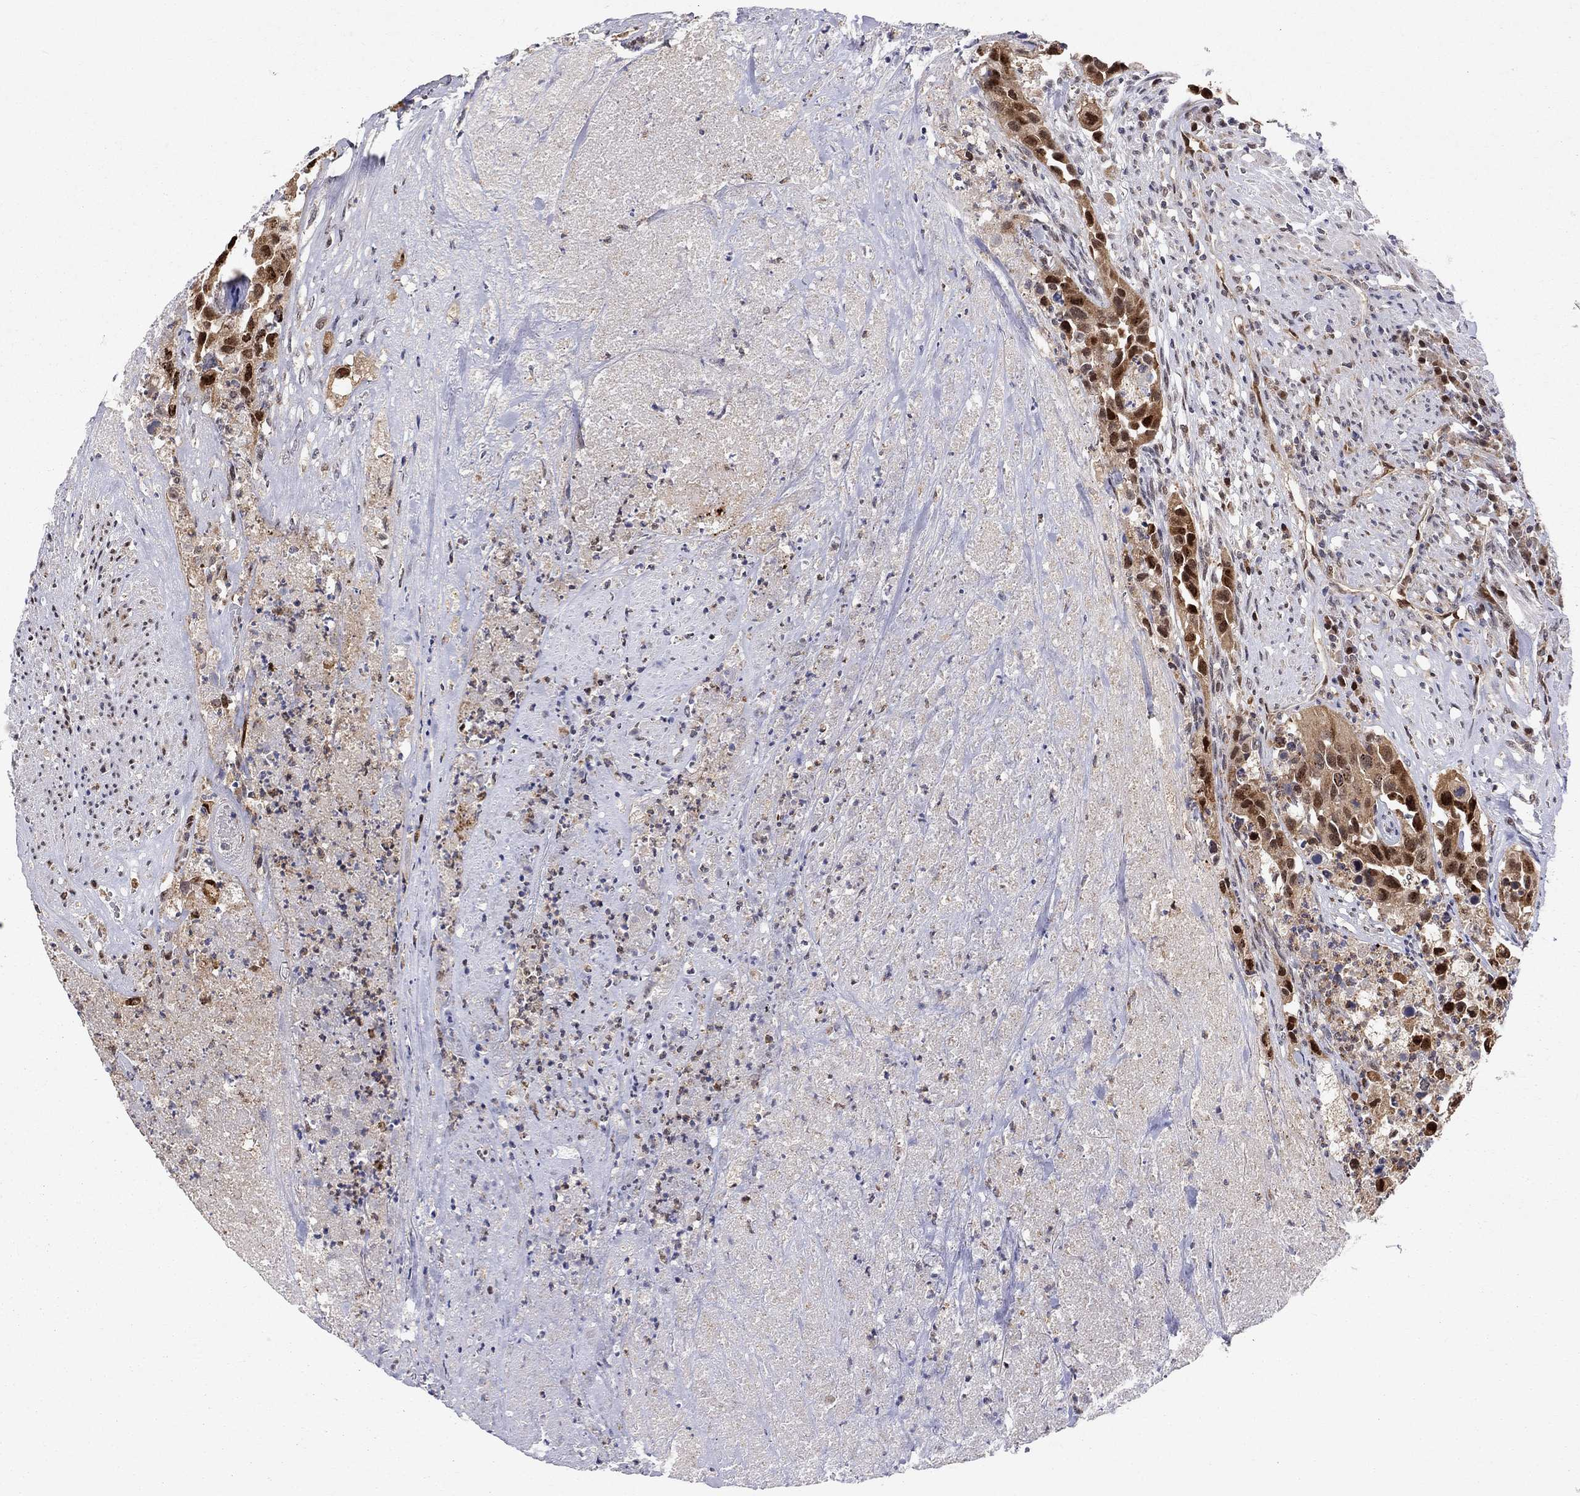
{"staining": {"intensity": "strong", "quantity": "25%-75%", "location": "cytoplasmic/membranous,nuclear"}, "tissue": "urothelial cancer", "cell_type": "Tumor cells", "image_type": "cancer", "snomed": [{"axis": "morphology", "description": "Urothelial carcinoma, High grade"}, {"axis": "topography", "description": "Urinary bladder"}], "caption": "The histopathology image shows immunohistochemical staining of urothelial cancer. There is strong cytoplasmic/membranous and nuclear staining is seen in approximately 25%-75% of tumor cells.", "gene": "ELOB", "patient": {"sex": "female", "age": 73}}